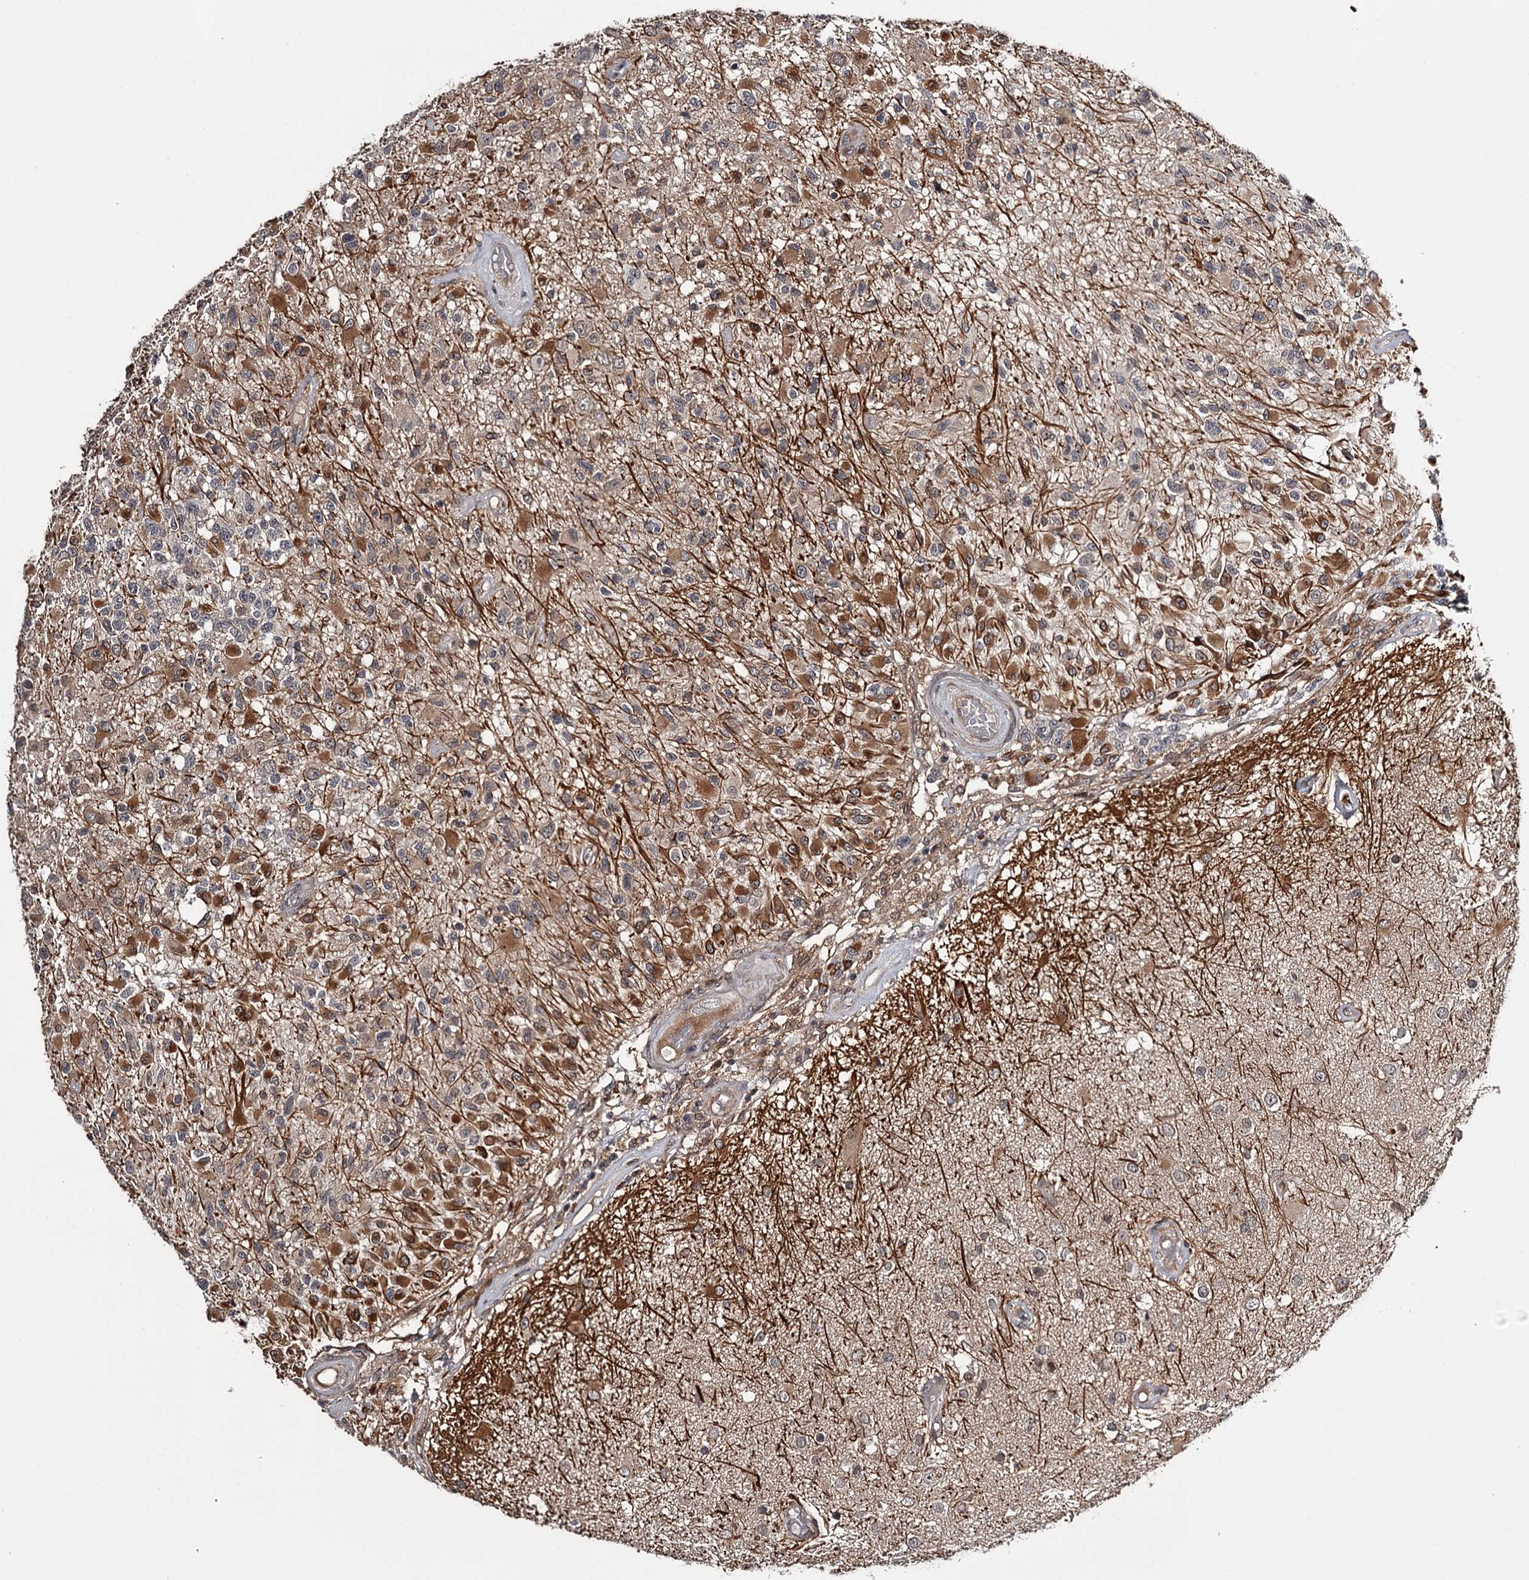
{"staining": {"intensity": "negative", "quantity": "none", "location": "none"}, "tissue": "glioma", "cell_type": "Tumor cells", "image_type": "cancer", "snomed": [{"axis": "morphology", "description": "Glioma, malignant, High grade"}, {"axis": "morphology", "description": "Glioblastoma, NOS"}, {"axis": "topography", "description": "Brain"}], "caption": "Immunohistochemistry of glioma displays no staining in tumor cells.", "gene": "CWF19L2", "patient": {"sex": "male", "age": 60}}